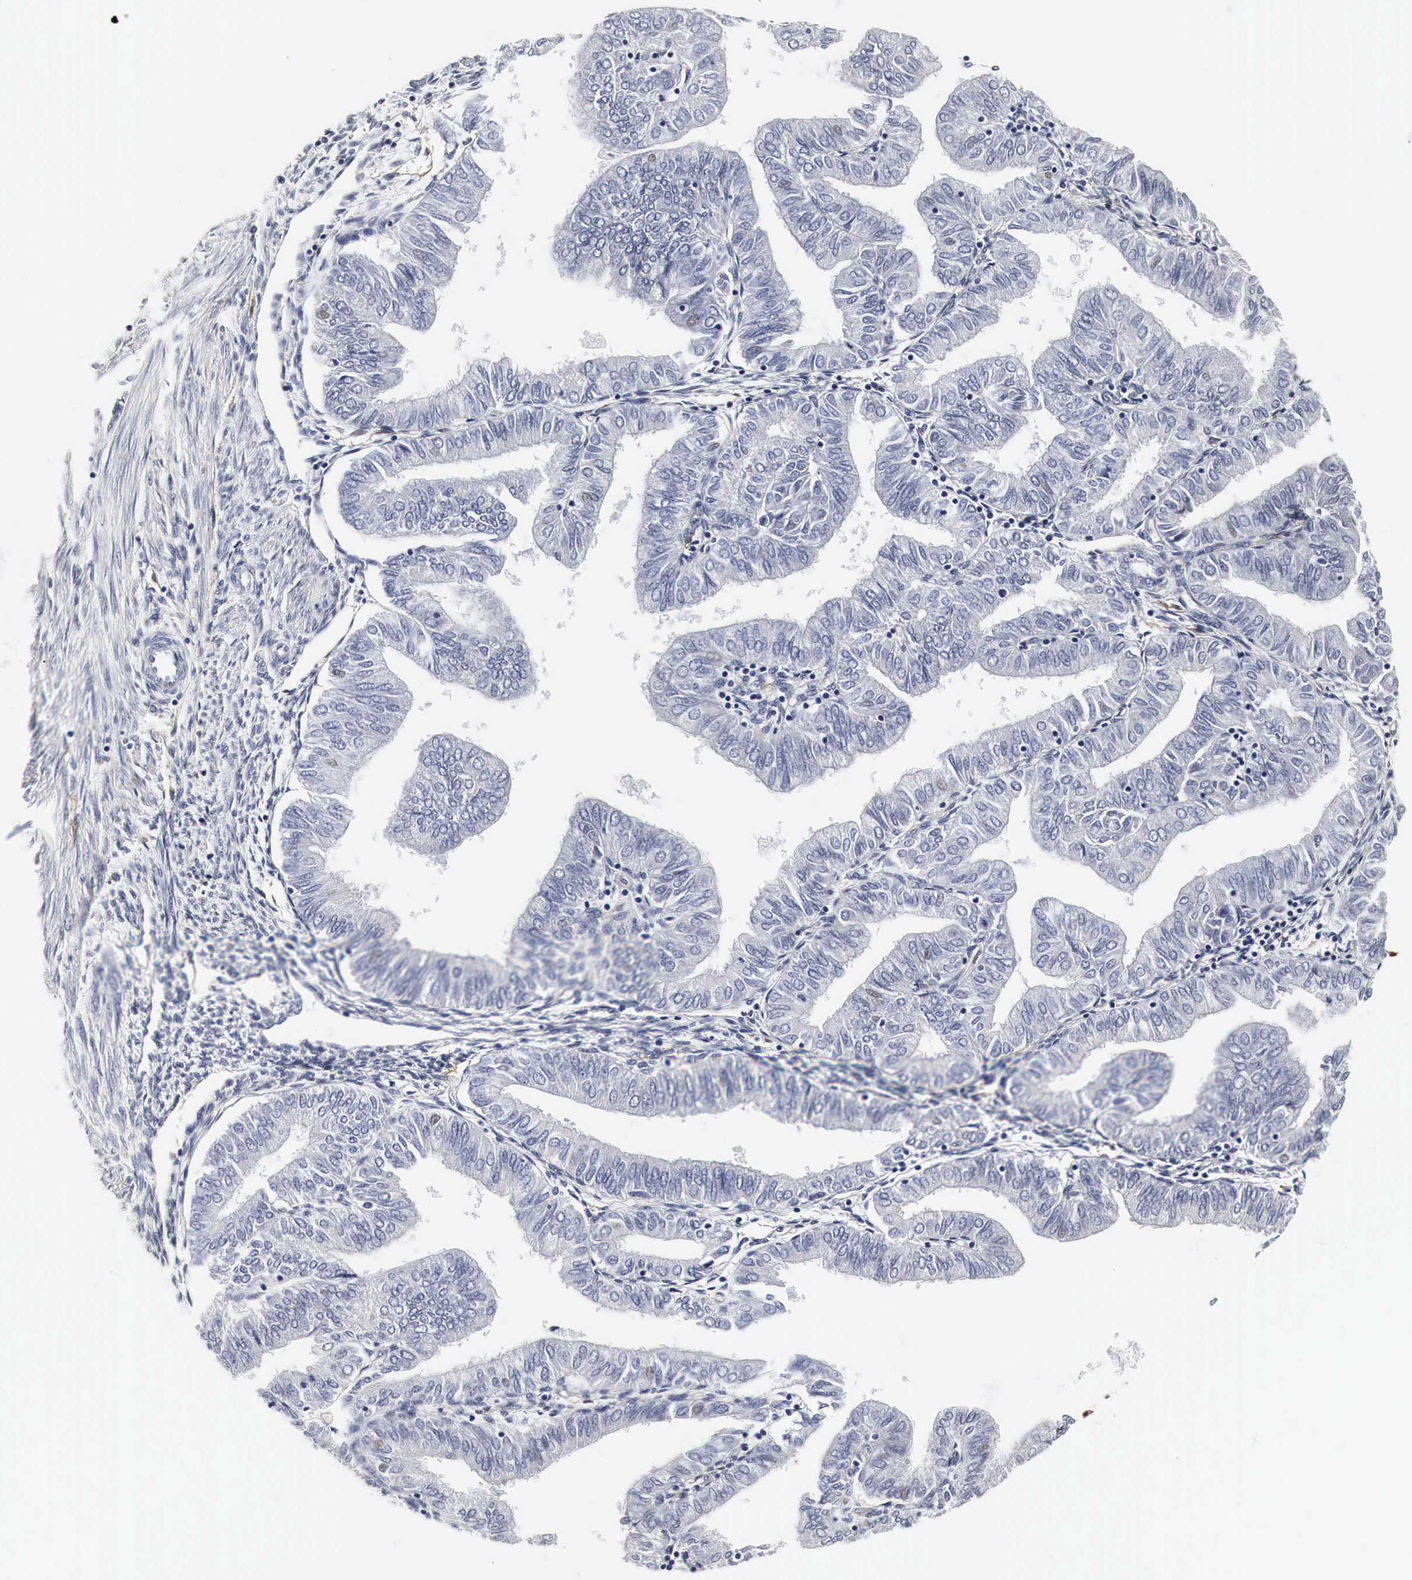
{"staining": {"intensity": "negative", "quantity": "none", "location": "none"}, "tissue": "endometrial cancer", "cell_type": "Tumor cells", "image_type": "cancer", "snomed": [{"axis": "morphology", "description": "Adenocarcinoma, NOS"}, {"axis": "topography", "description": "Endometrium"}], "caption": "This is an IHC image of endometrial adenocarcinoma. There is no expression in tumor cells.", "gene": "SPIN1", "patient": {"sex": "female", "age": 51}}